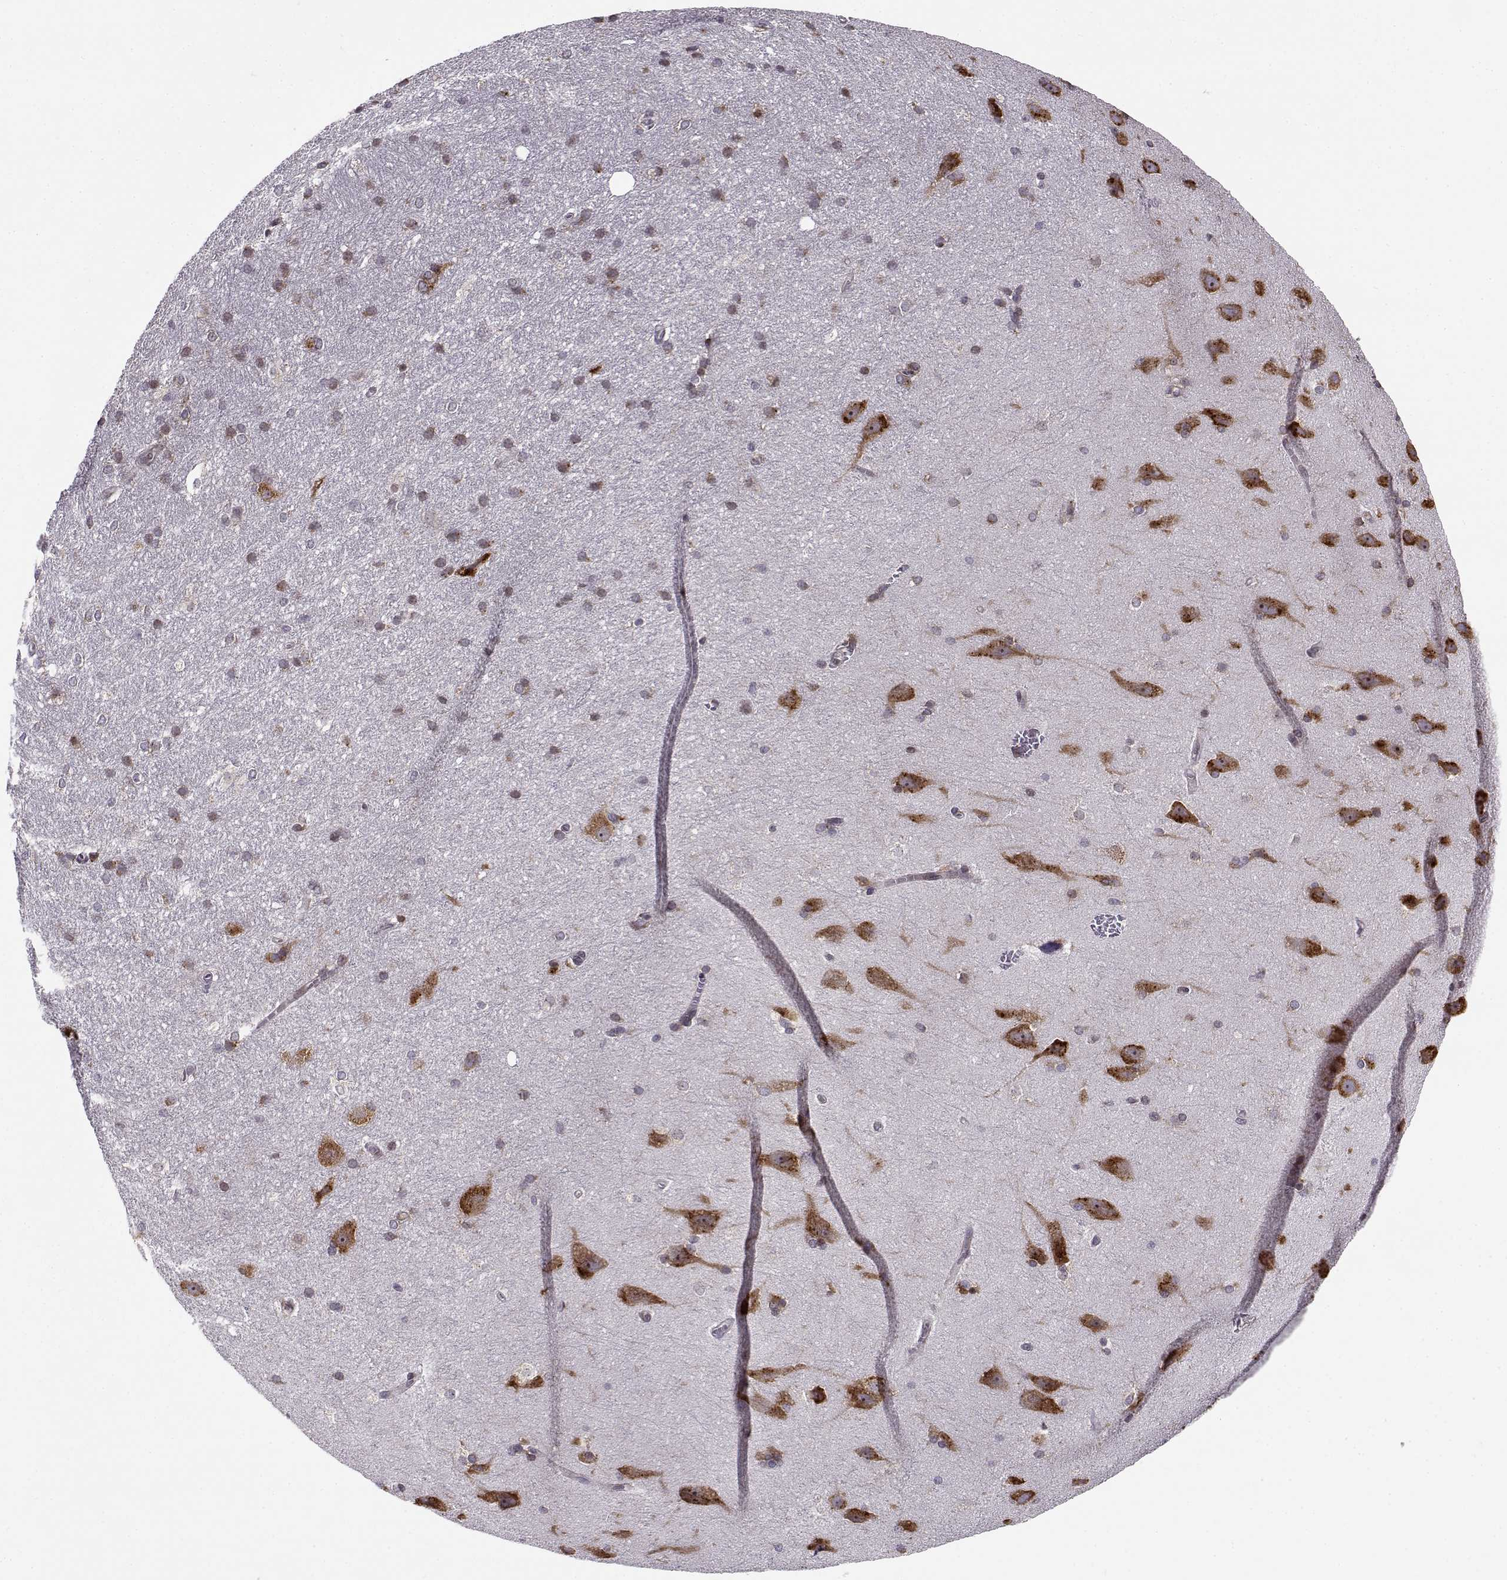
{"staining": {"intensity": "moderate", "quantity": "<25%", "location": "cytoplasmic/membranous"}, "tissue": "hippocampus", "cell_type": "Glial cells", "image_type": "normal", "snomed": [{"axis": "morphology", "description": "Normal tissue, NOS"}, {"axis": "topography", "description": "Cerebral cortex"}, {"axis": "topography", "description": "Hippocampus"}], "caption": "A photomicrograph of hippocampus stained for a protein shows moderate cytoplasmic/membranous brown staining in glial cells. (DAB (3,3'-diaminobenzidine) IHC, brown staining for protein, blue staining for nuclei).", "gene": "RPL31", "patient": {"sex": "female", "age": 19}}